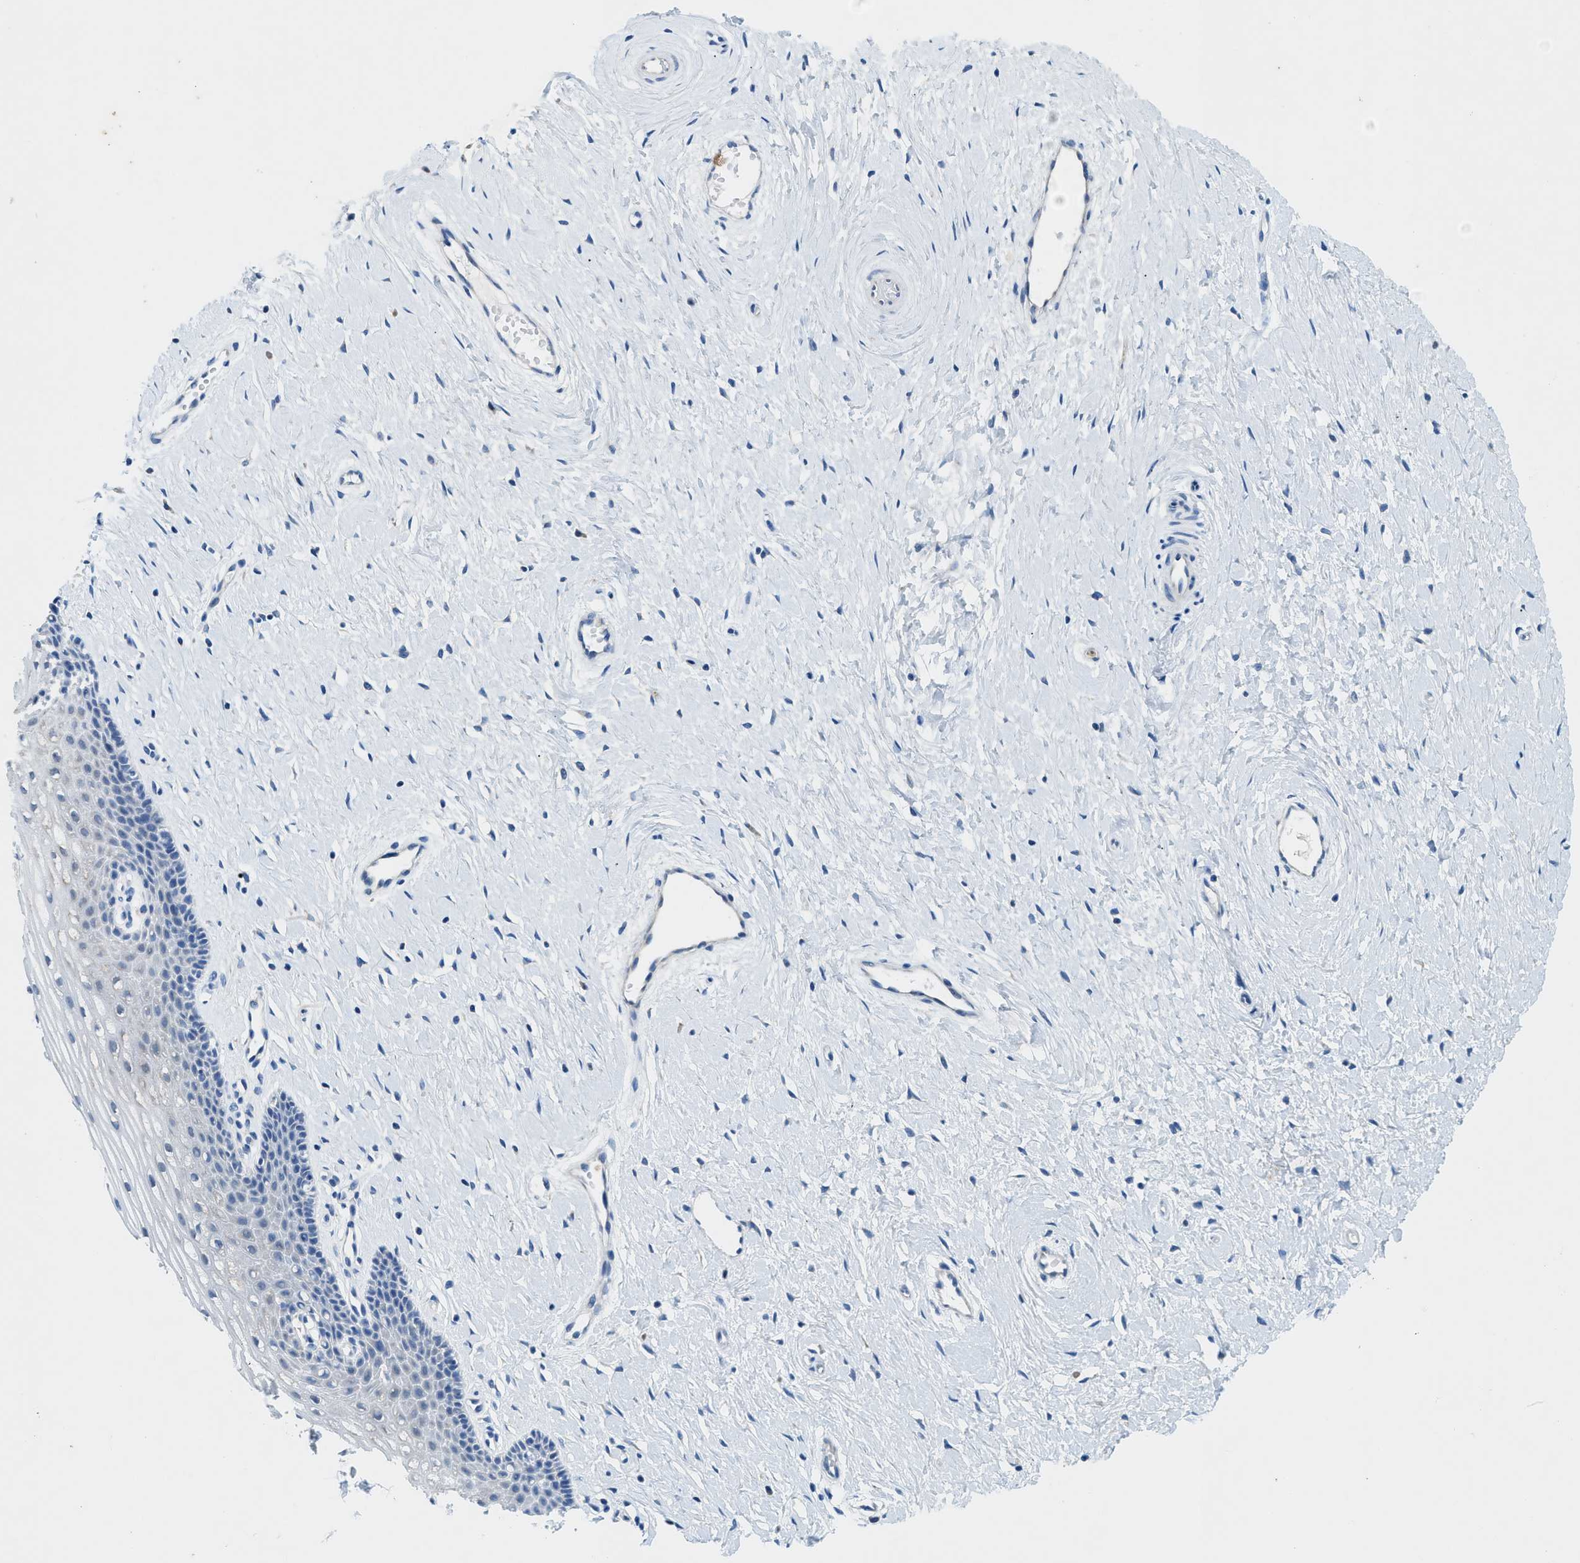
{"staining": {"intensity": "negative", "quantity": "none", "location": "none"}, "tissue": "cervix", "cell_type": "Squamous epithelial cells", "image_type": "normal", "snomed": [{"axis": "morphology", "description": "Normal tissue, NOS"}, {"axis": "topography", "description": "Cervix"}], "caption": "A high-resolution image shows IHC staining of unremarkable cervix, which shows no significant expression in squamous epithelial cells.", "gene": "ZDHHC13", "patient": {"sex": "female", "age": 39}}